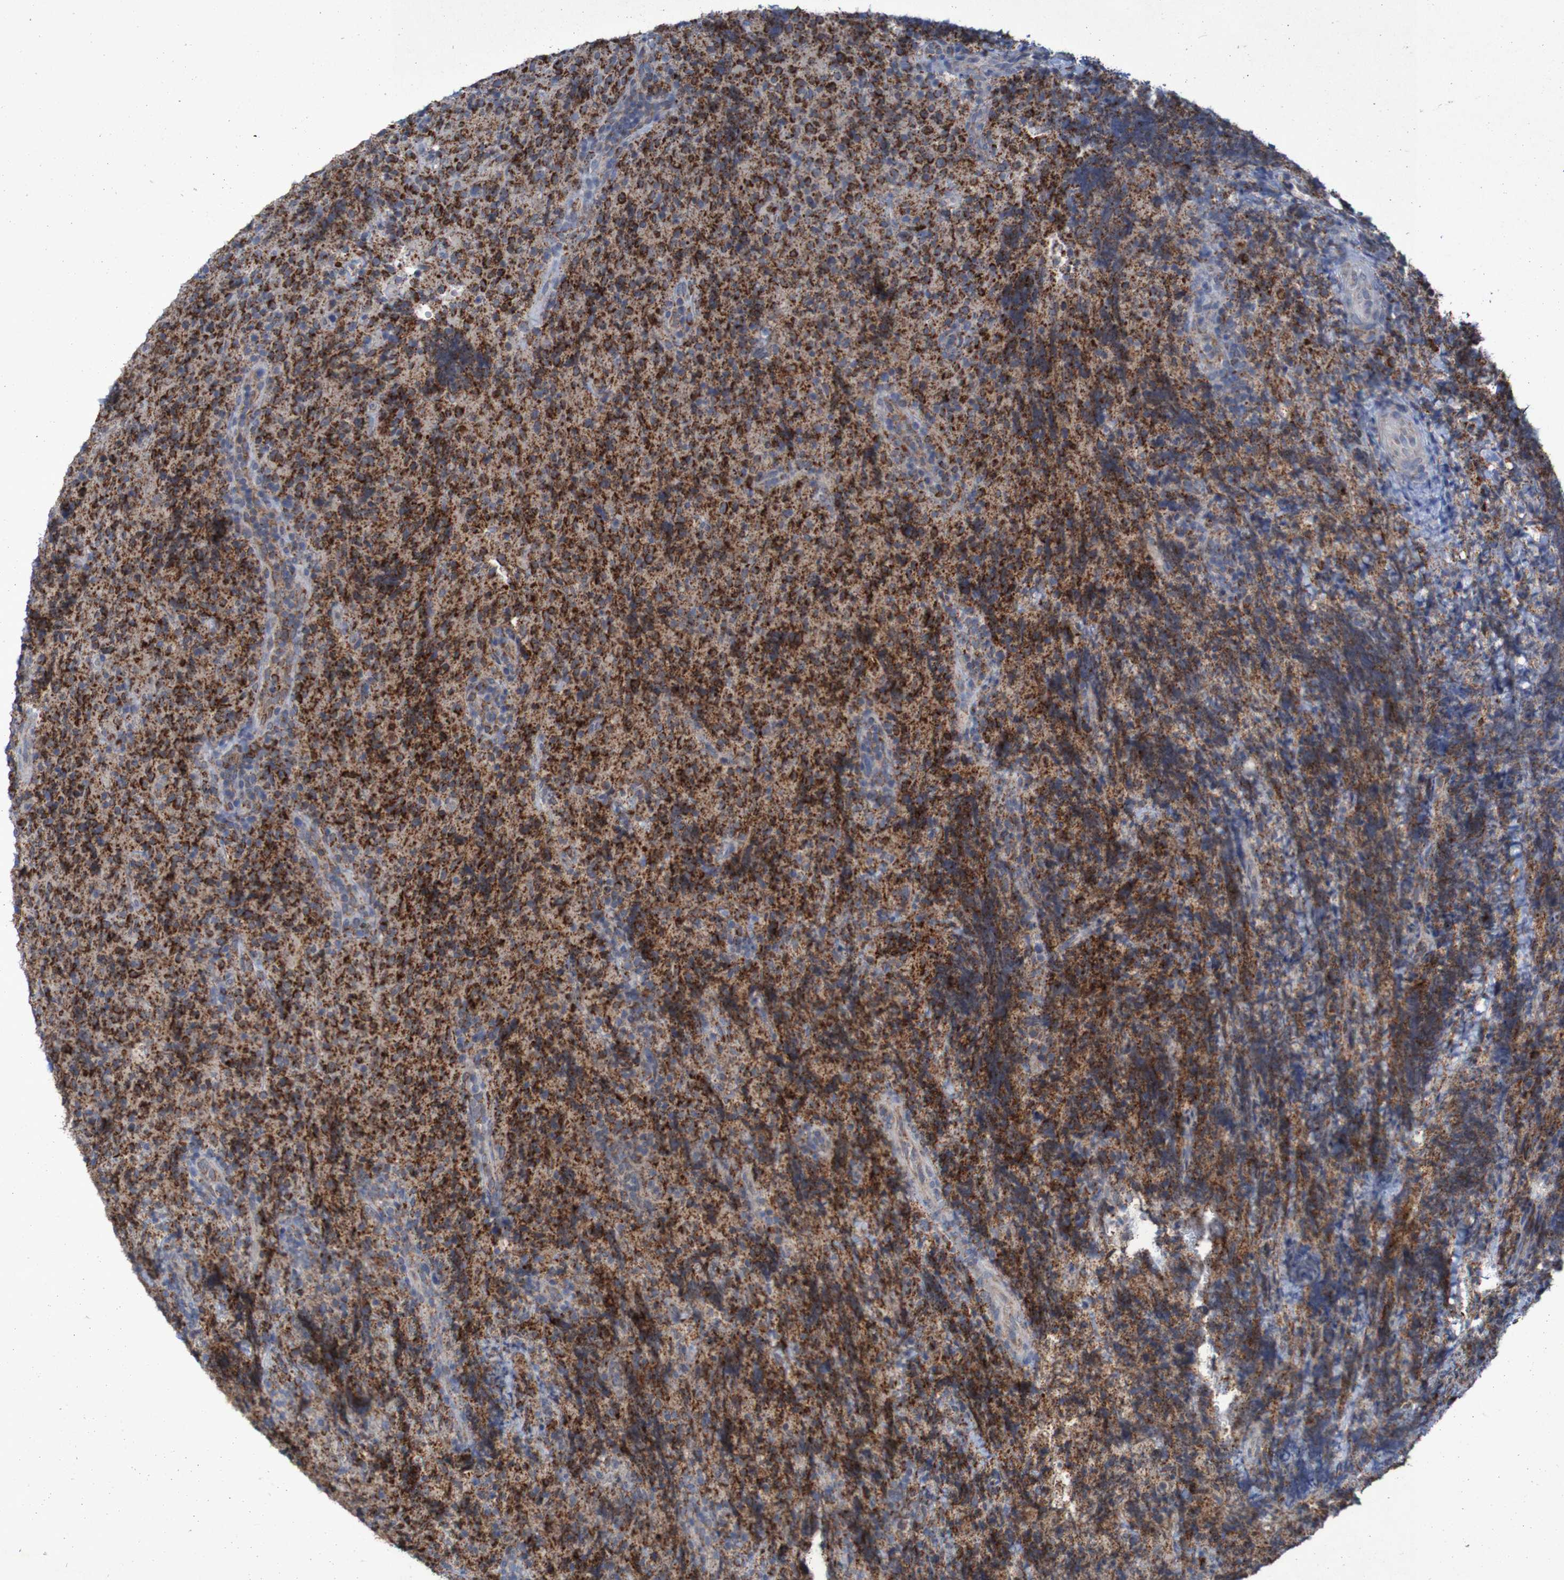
{"staining": {"intensity": "strong", "quantity": ">75%", "location": "cytoplasmic/membranous"}, "tissue": "lymphoma", "cell_type": "Tumor cells", "image_type": "cancer", "snomed": [{"axis": "morphology", "description": "Malignant lymphoma, non-Hodgkin's type, High grade"}, {"axis": "topography", "description": "Tonsil"}], "caption": "Immunohistochemical staining of human malignant lymphoma, non-Hodgkin's type (high-grade) demonstrates strong cytoplasmic/membranous protein positivity in about >75% of tumor cells. (brown staining indicates protein expression, while blue staining denotes nuclei).", "gene": "CCDC51", "patient": {"sex": "female", "age": 36}}